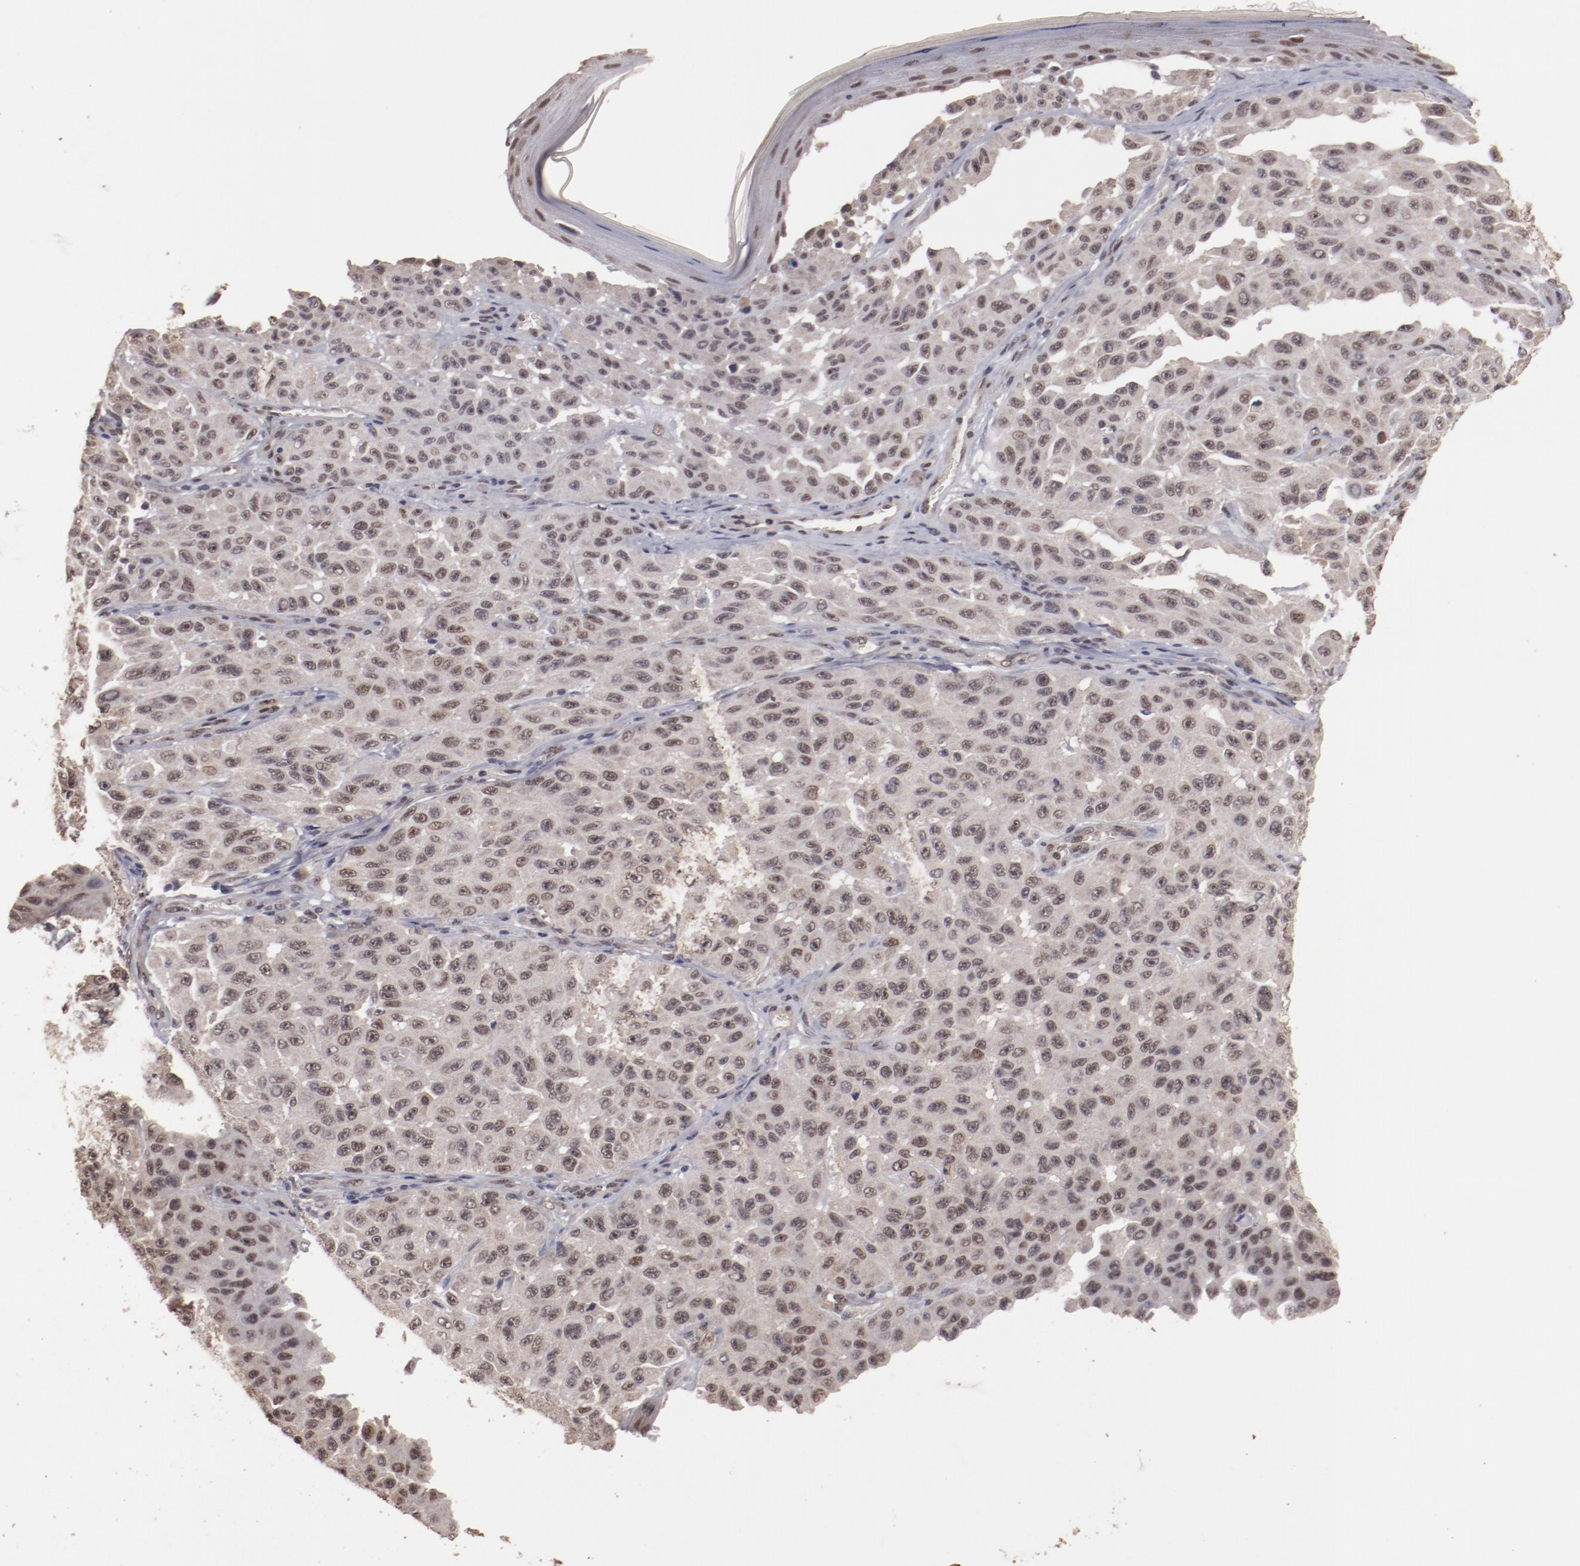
{"staining": {"intensity": "weak", "quantity": ">75%", "location": "cytoplasmic/membranous,nuclear"}, "tissue": "melanoma", "cell_type": "Tumor cells", "image_type": "cancer", "snomed": [{"axis": "morphology", "description": "Malignant melanoma, NOS"}, {"axis": "topography", "description": "Skin"}], "caption": "Tumor cells exhibit low levels of weak cytoplasmic/membranous and nuclear positivity in about >75% of cells in human malignant melanoma.", "gene": "CLOCK", "patient": {"sex": "male", "age": 30}}